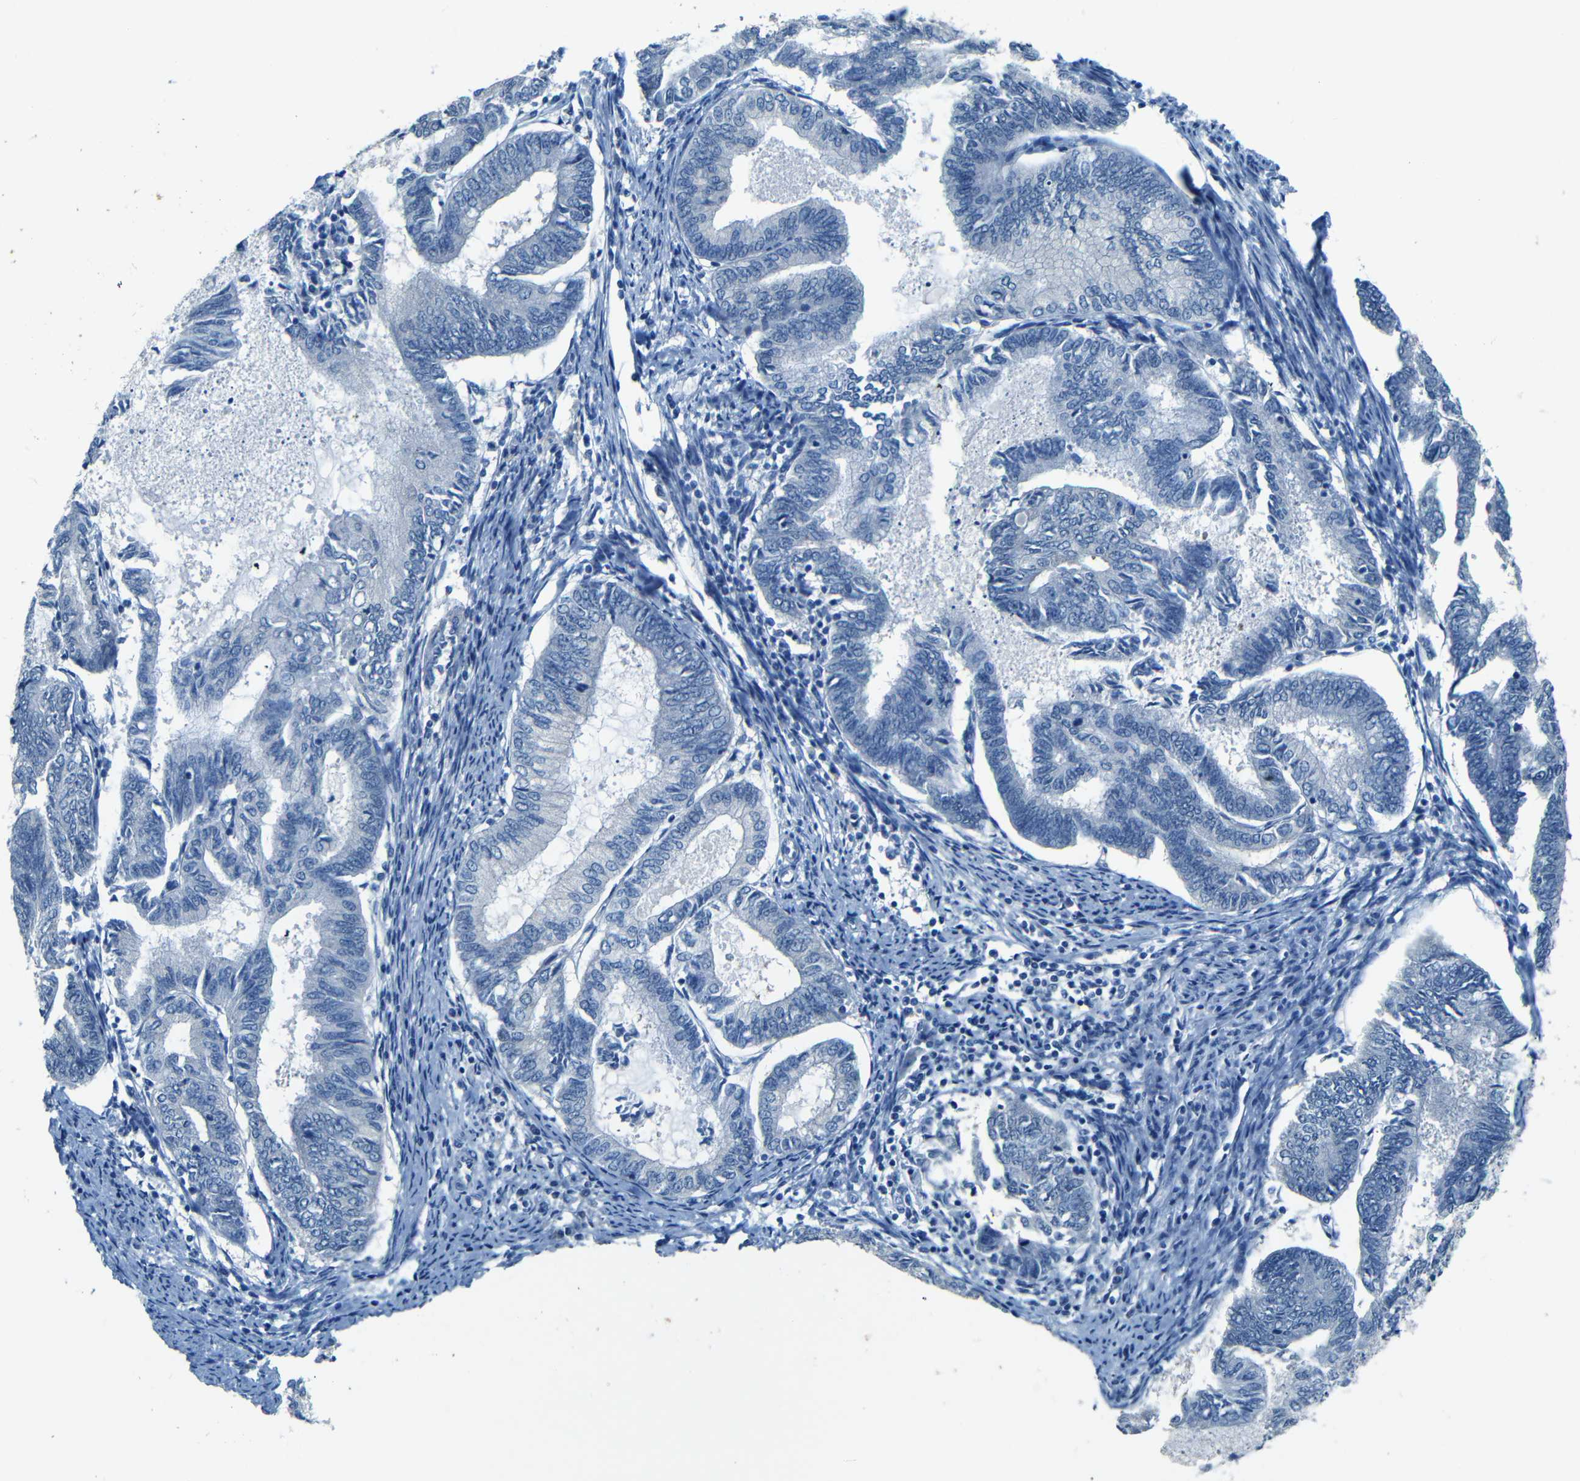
{"staining": {"intensity": "negative", "quantity": "none", "location": "none"}, "tissue": "endometrial cancer", "cell_type": "Tumor cells", "image_type": "cancer", "snomed": [{"axis": "morphology", "description": "Adenocarcinoma, NOS"}, {"axis": "topography", "description": "Endometrium"}], "caption": "IHC of endometrial adenocarcinoma reveals no positivity in tumor cells. Nuclei are stained in blue.", "gene": "ZMAT1", "patient": {"sex": "female", "age": 86}}